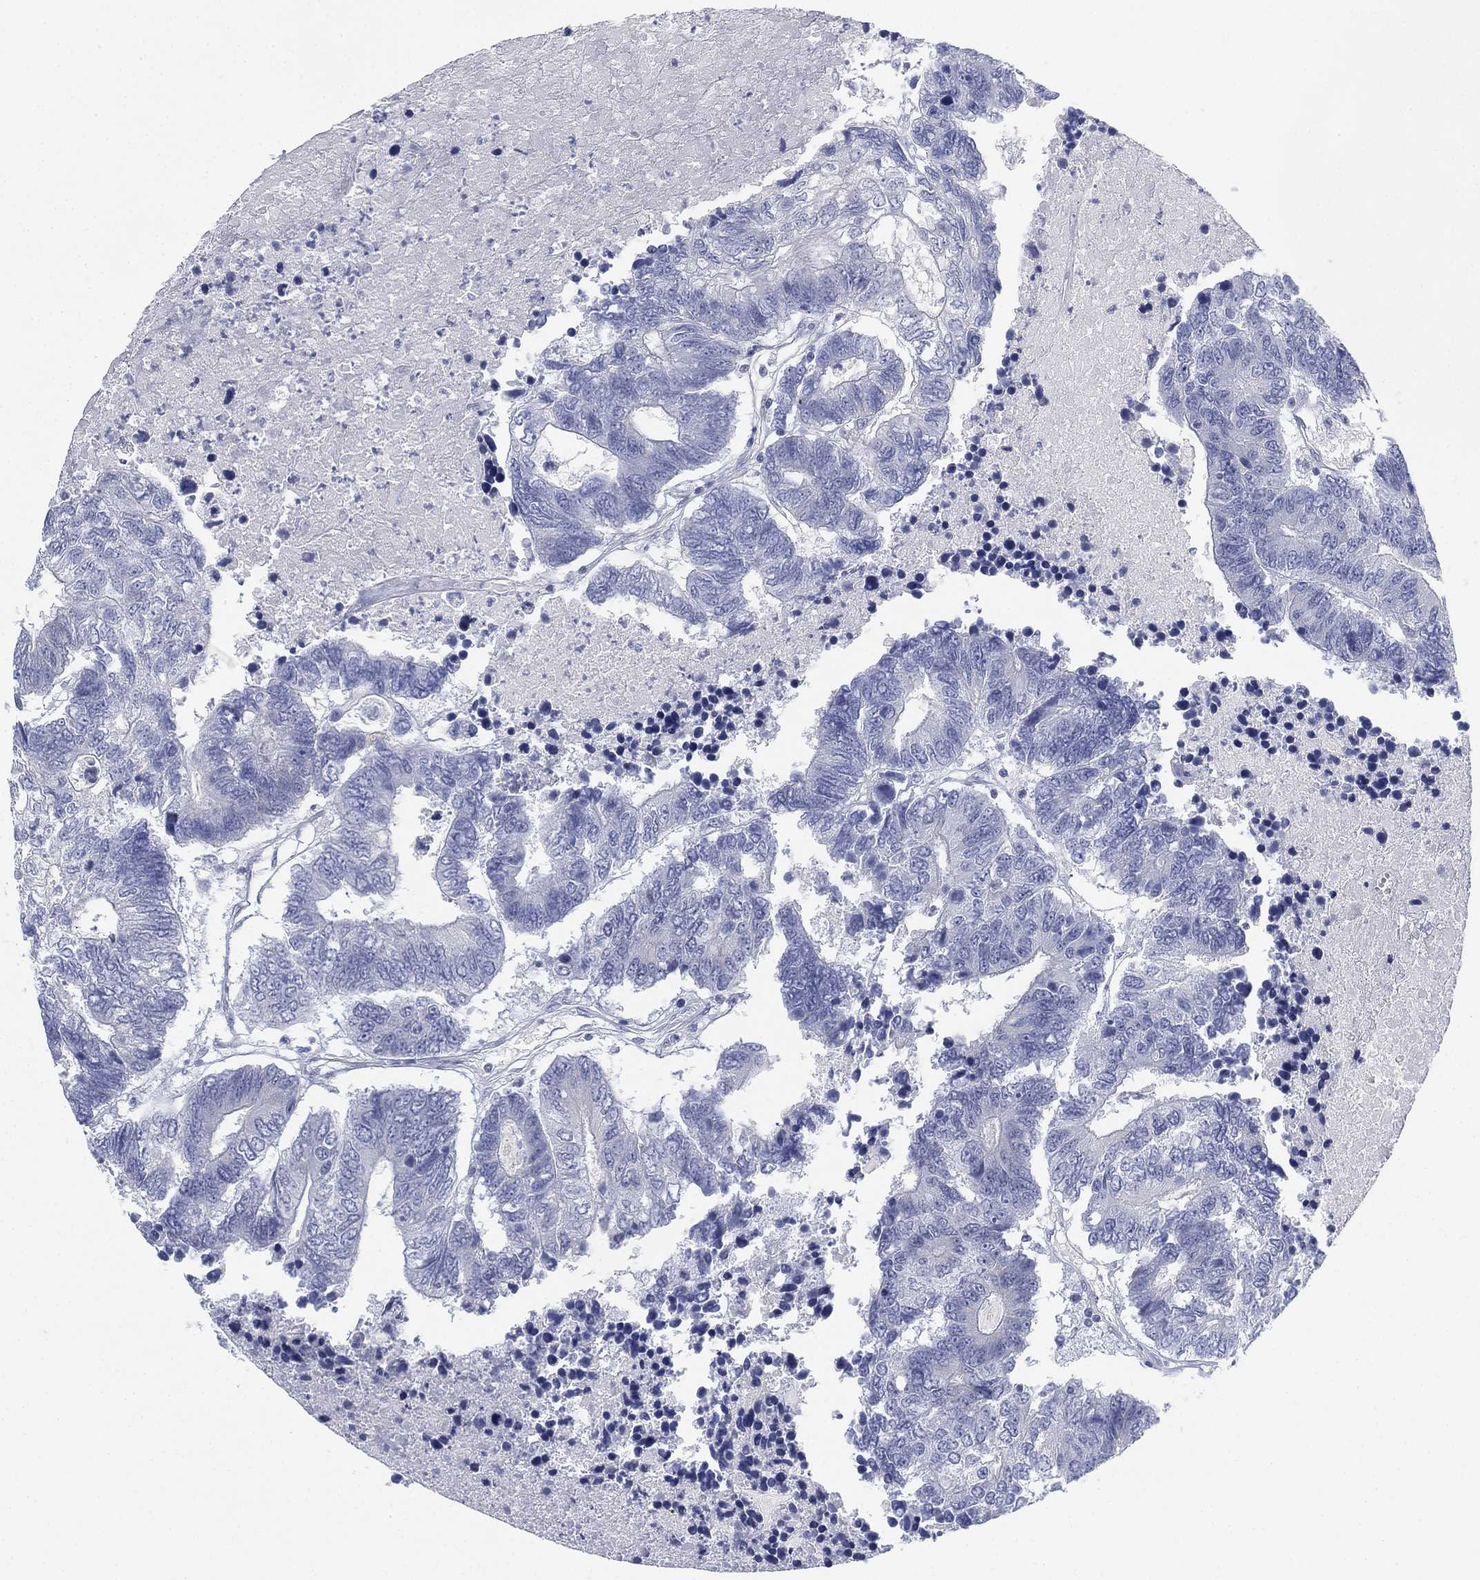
{"staining": {"intensity": "negative", "quantity": "none", "location": "none"}, "tissue": "colorectal cancer", "cell_type": "Tumor cells", "image_type": "cancer", "snomed": [{"axis": "morphology", "description": "Adenocarcinoma, NOS"}, {"axis": "topography", "description": "Colon"}], "caption": "Micrograph shows no significant protein positivity in tumor cells of colorectal cancer.", "gene": "GCNA", "patient": {"sex": "female", "age": 48}}